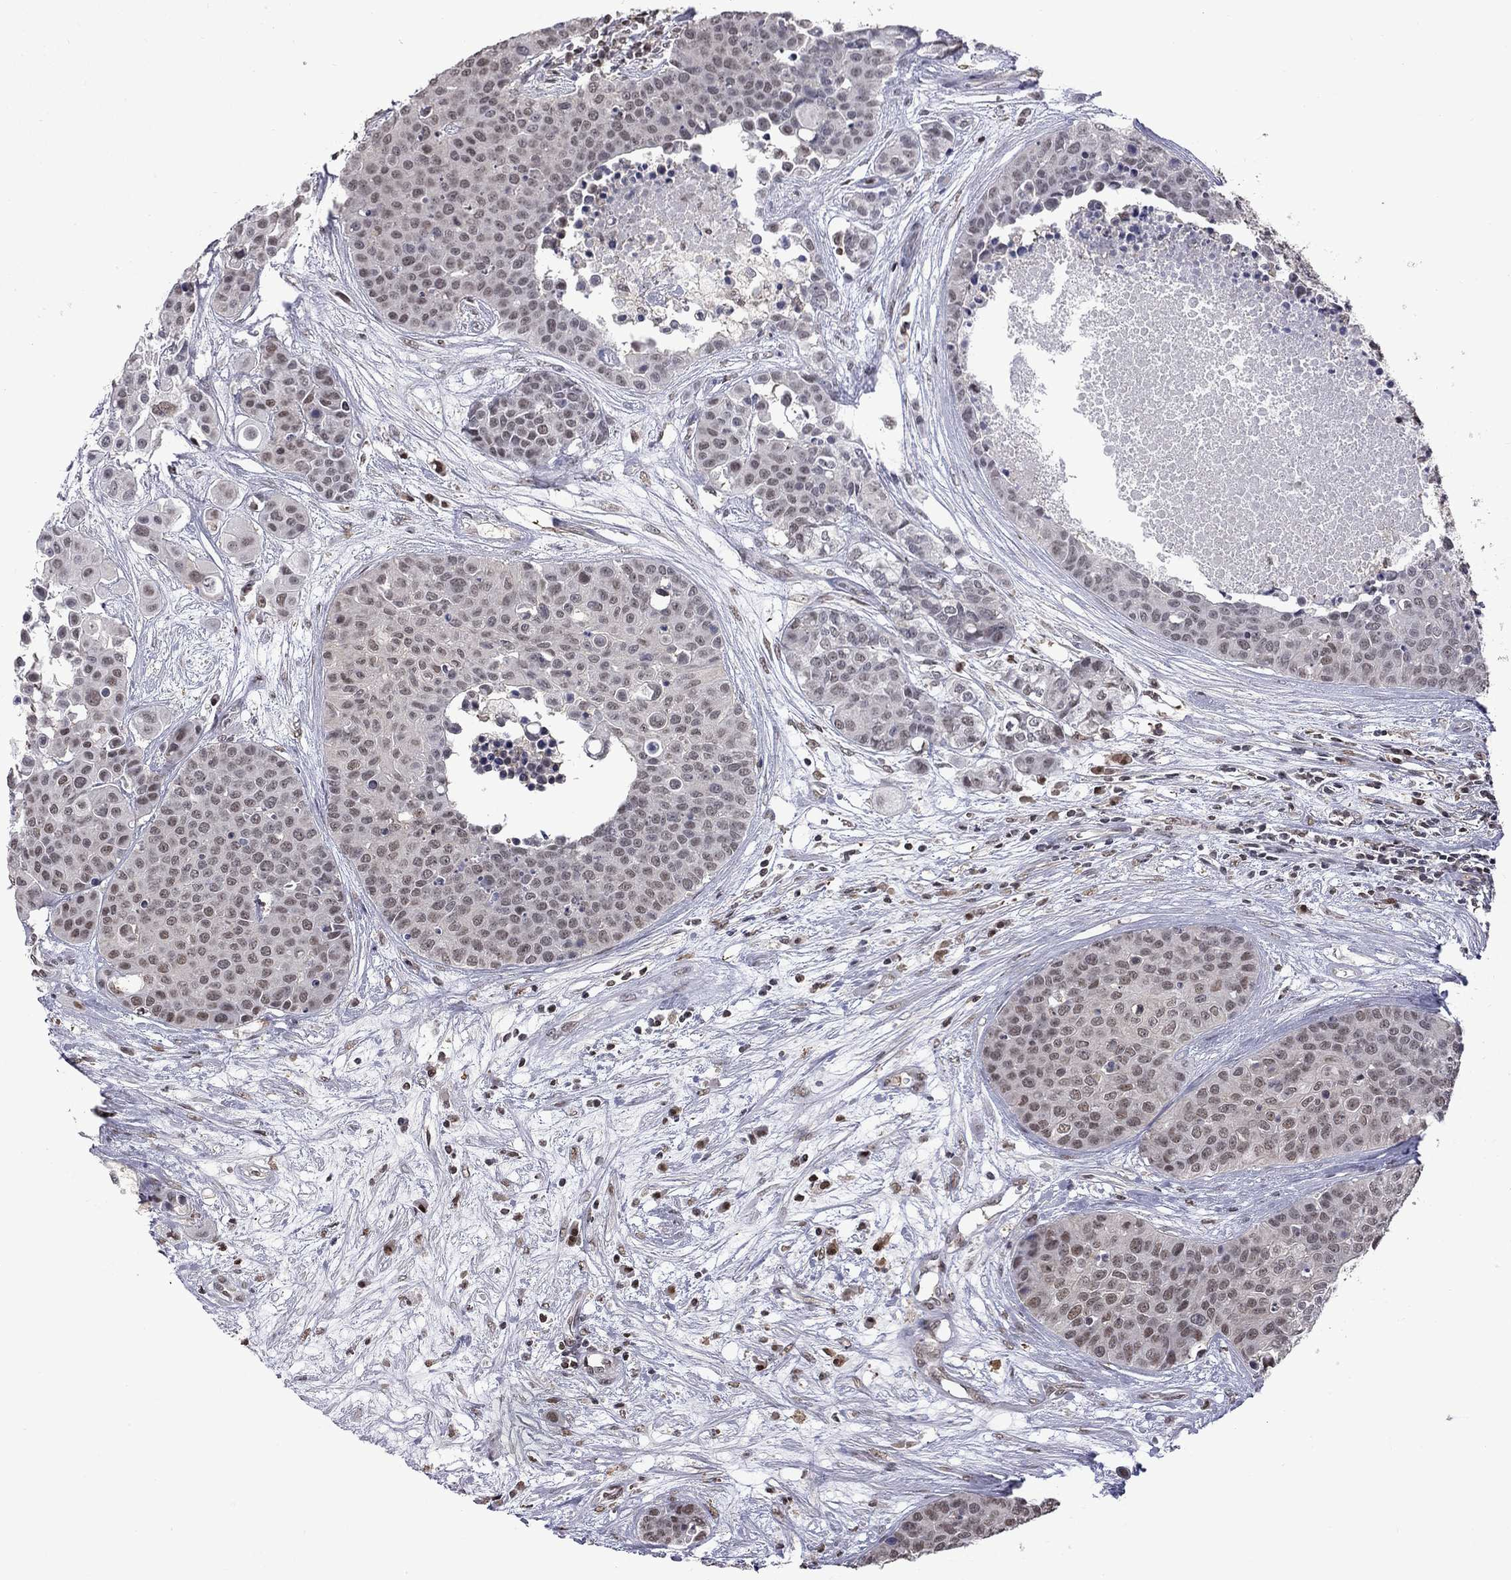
{"staining": {"intensity": "negative", "quantity": "none", "location": "none"}, "tissue": "carcinoid", "cell_type": "Tumor cells", "image_type": "cancer", "snomed": [{"axis": "morphology", "description": "Carcinoid, malignant, NOS"}, {"axis": "topography", "description": "Colon"}], "caption": "Carcinoid (malignant) stained for a protein using immunohistochemistry exhibits no positivity tumor cells.", "gene": "RFWD3", "patient": {"sex": "male", "age": 81}}